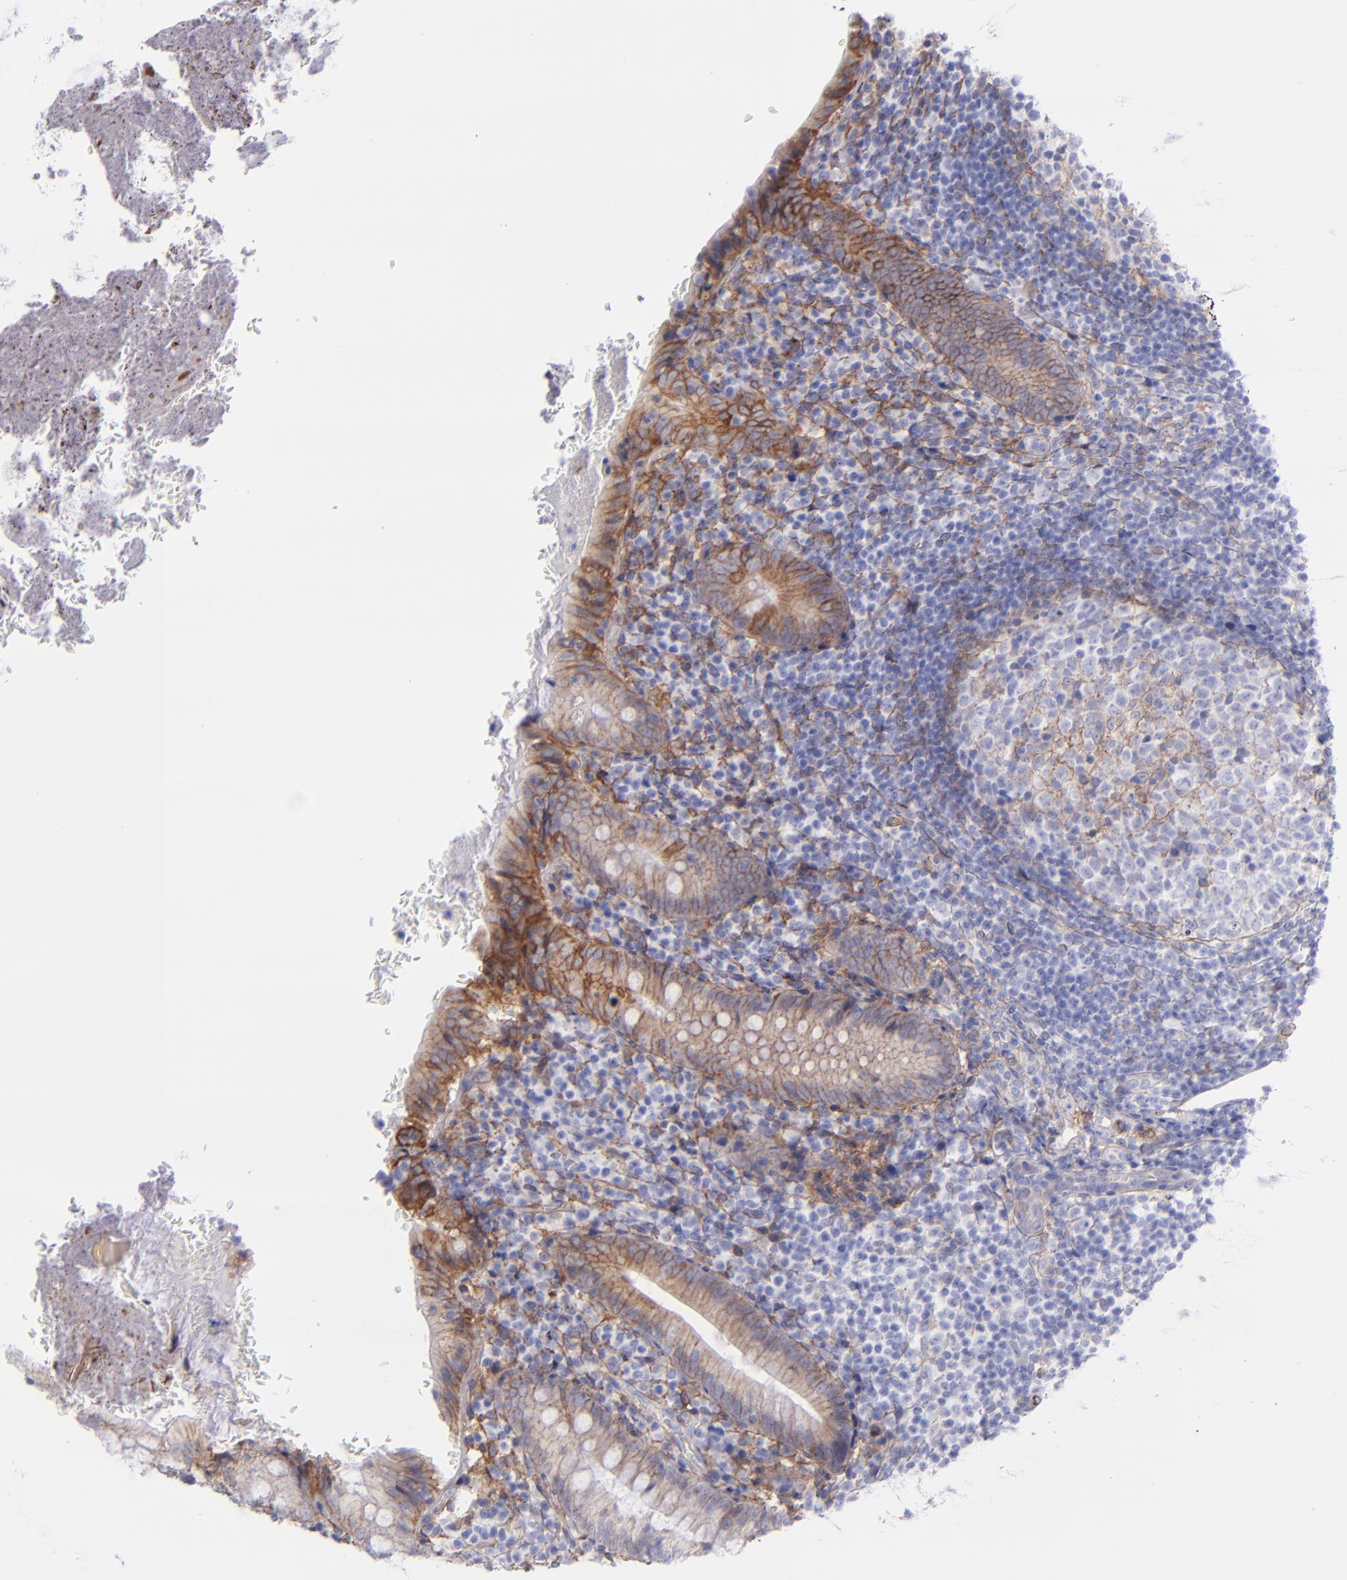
{"staining": {"intensity": "moderate", "quantity": ">75%", "location": "cytoplasmic/membranous"}, "tissue": "appendix", "cell_type": "Glandular cells", "image_type": "normal", "snomed": [{"axis": "morphology", "description": "Normal tissue, NOS"}, {"axis": "topography", "description": "Appendix"}], "caption": "IHC micrograph of normal appendix stained for a protein (brown), which demonstrates medium levels of moderate cytoplasmic/membranous staining in about >75% of glandular cells.", "gene": "ITGAV", "patient": {"sex": "female", "age": 10}}